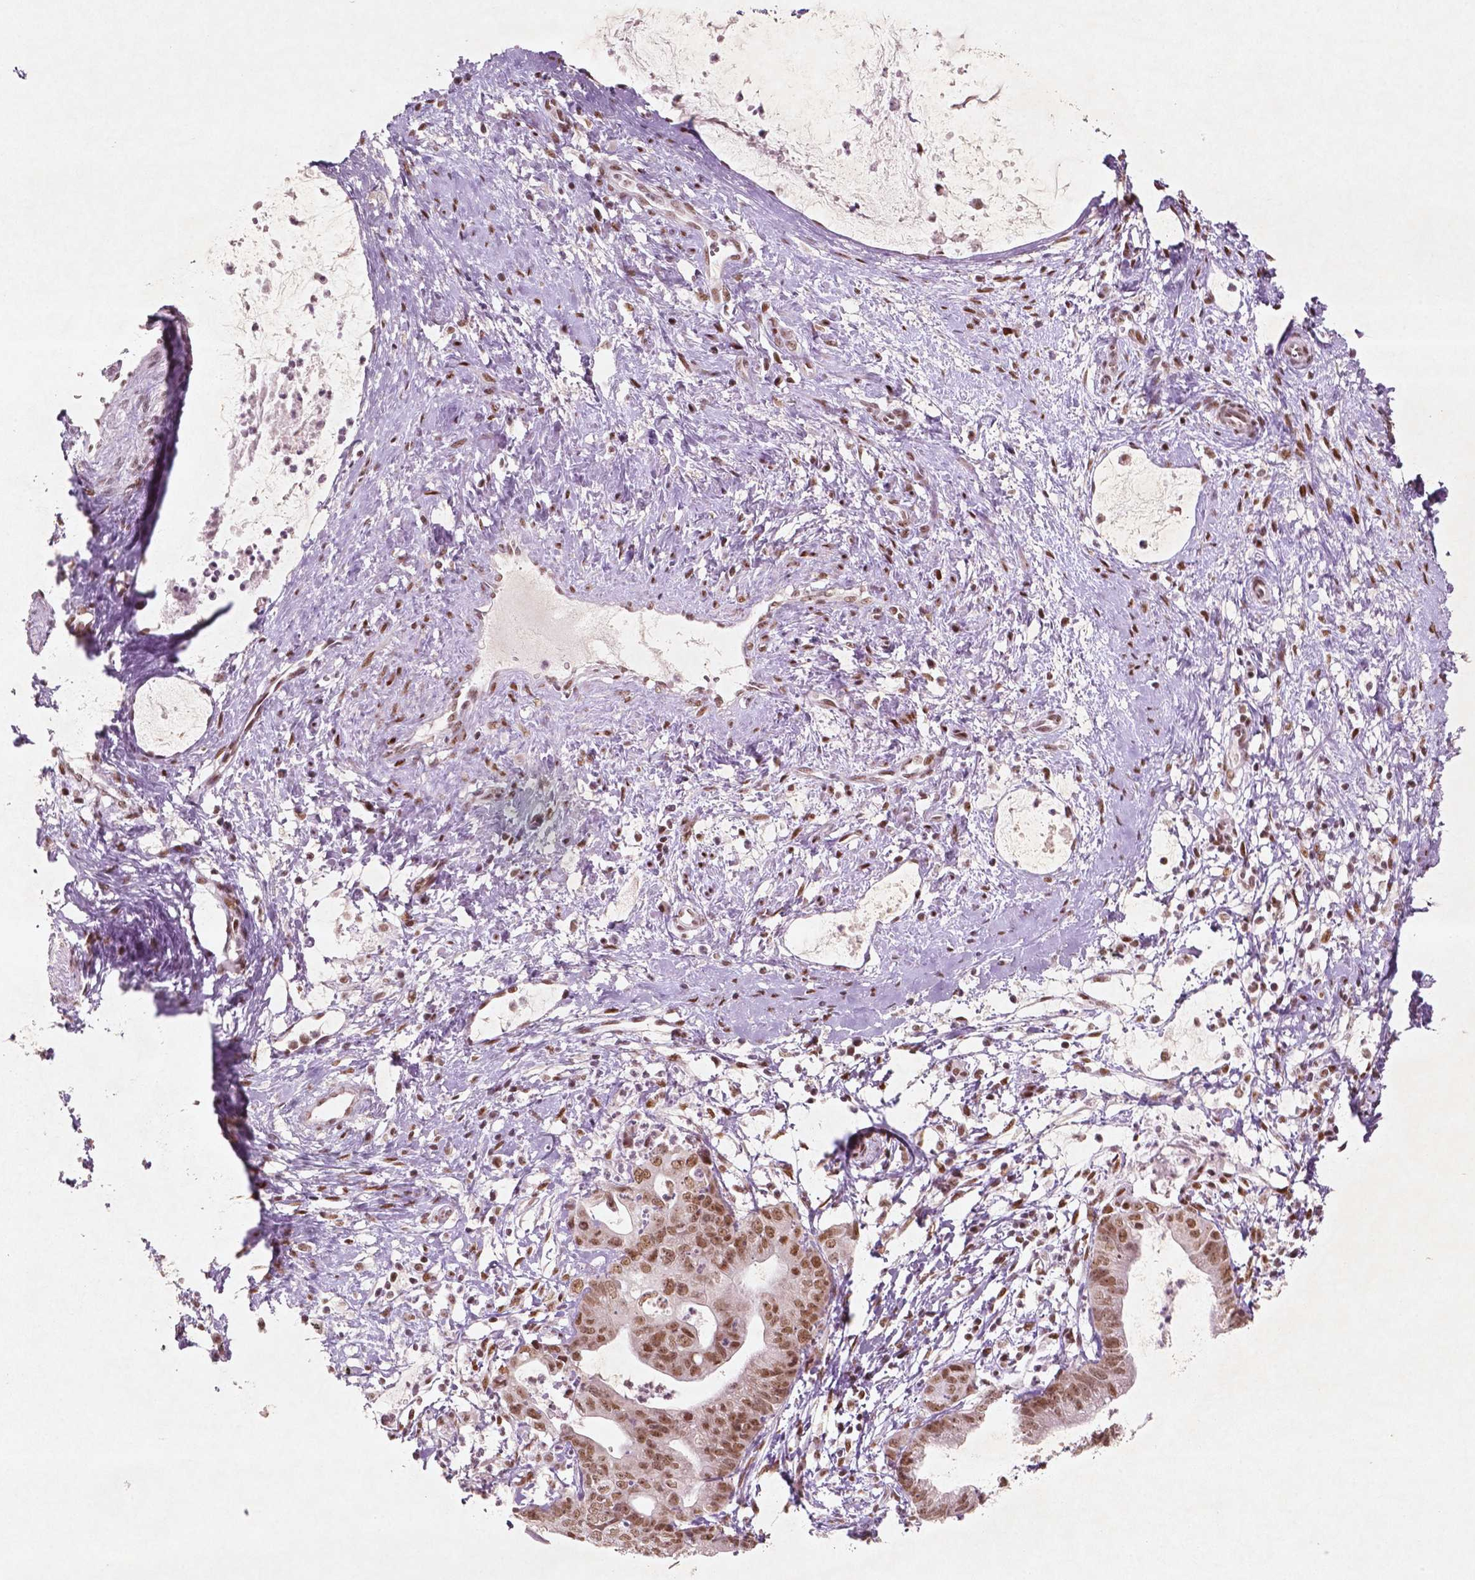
{"staining": {"intensity": "moderate", "quantity": ">75%", "location": "nuclear"}, "tissue": "cervical cancer", "cell_type": "Tumor cells", "image_type": "cancer", "snomed": [{"axis": "morphology", "description": "Normal tissue, NOS"}, {"axis": "morphology", "description": "Adenocarcinoma, NOS"}, {"axis": "topography", "description": "Cervix"}], "caption": "An IHC histopathology image of tumor tissue is shown. Protein staining in brown labels moderate nuclear positivity in adenocarcinoma (cervical) within tumor cells.", "gene": "HMG20B", "patient": {"sex": "female", "age": 38}}